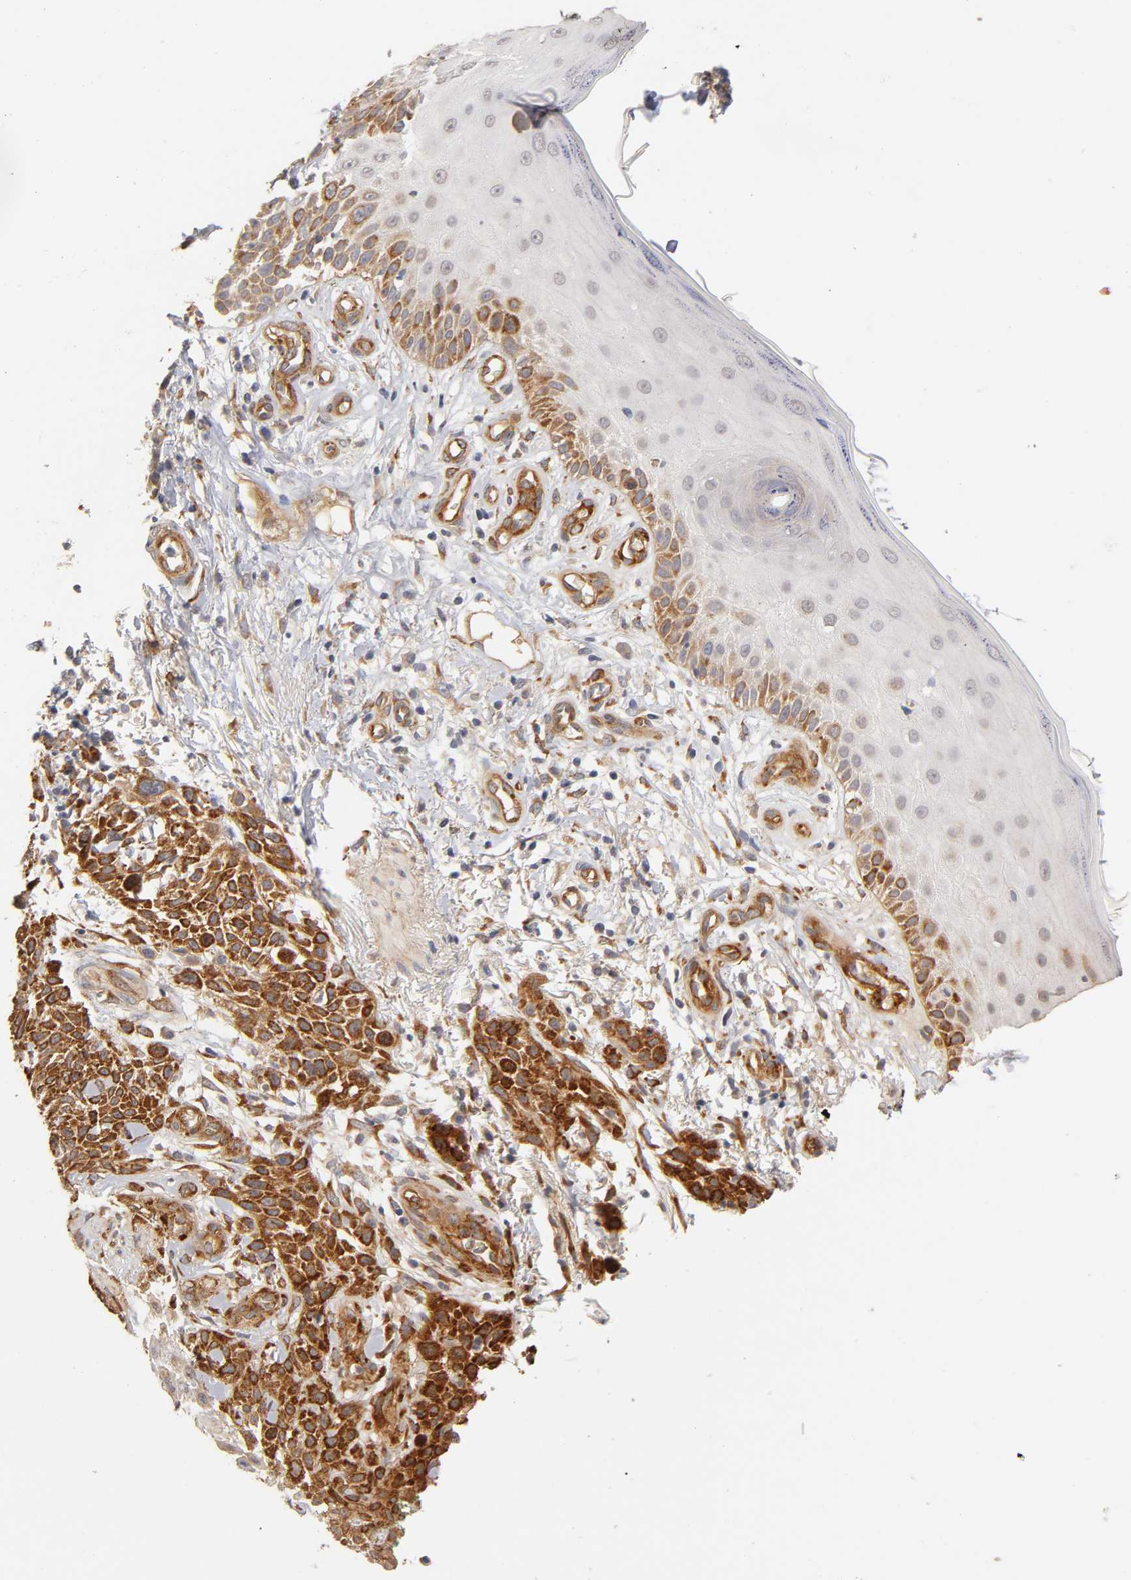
{"staining": {"intensity": "strong", "quantity": ">75%", "location": "cytoplasmic/membranous"}, "tissue": "skin cancer", "cell_type": "Tumor cells", "image_type": "cancer", "snomed": [{"axis": "morphology", "description": "Squamous cell carcinoma, NOS"}, {"axis": "topography", "description": "Skin"}], "caption": "Strong cytoplasmic/membranous staining for a protein is seen in about >75% of tumor cells of skin cancer (squamous cell carcinoma) using IHC.", "gene": "LAMB1", "patient": {"sex": "female", "age": 42}}